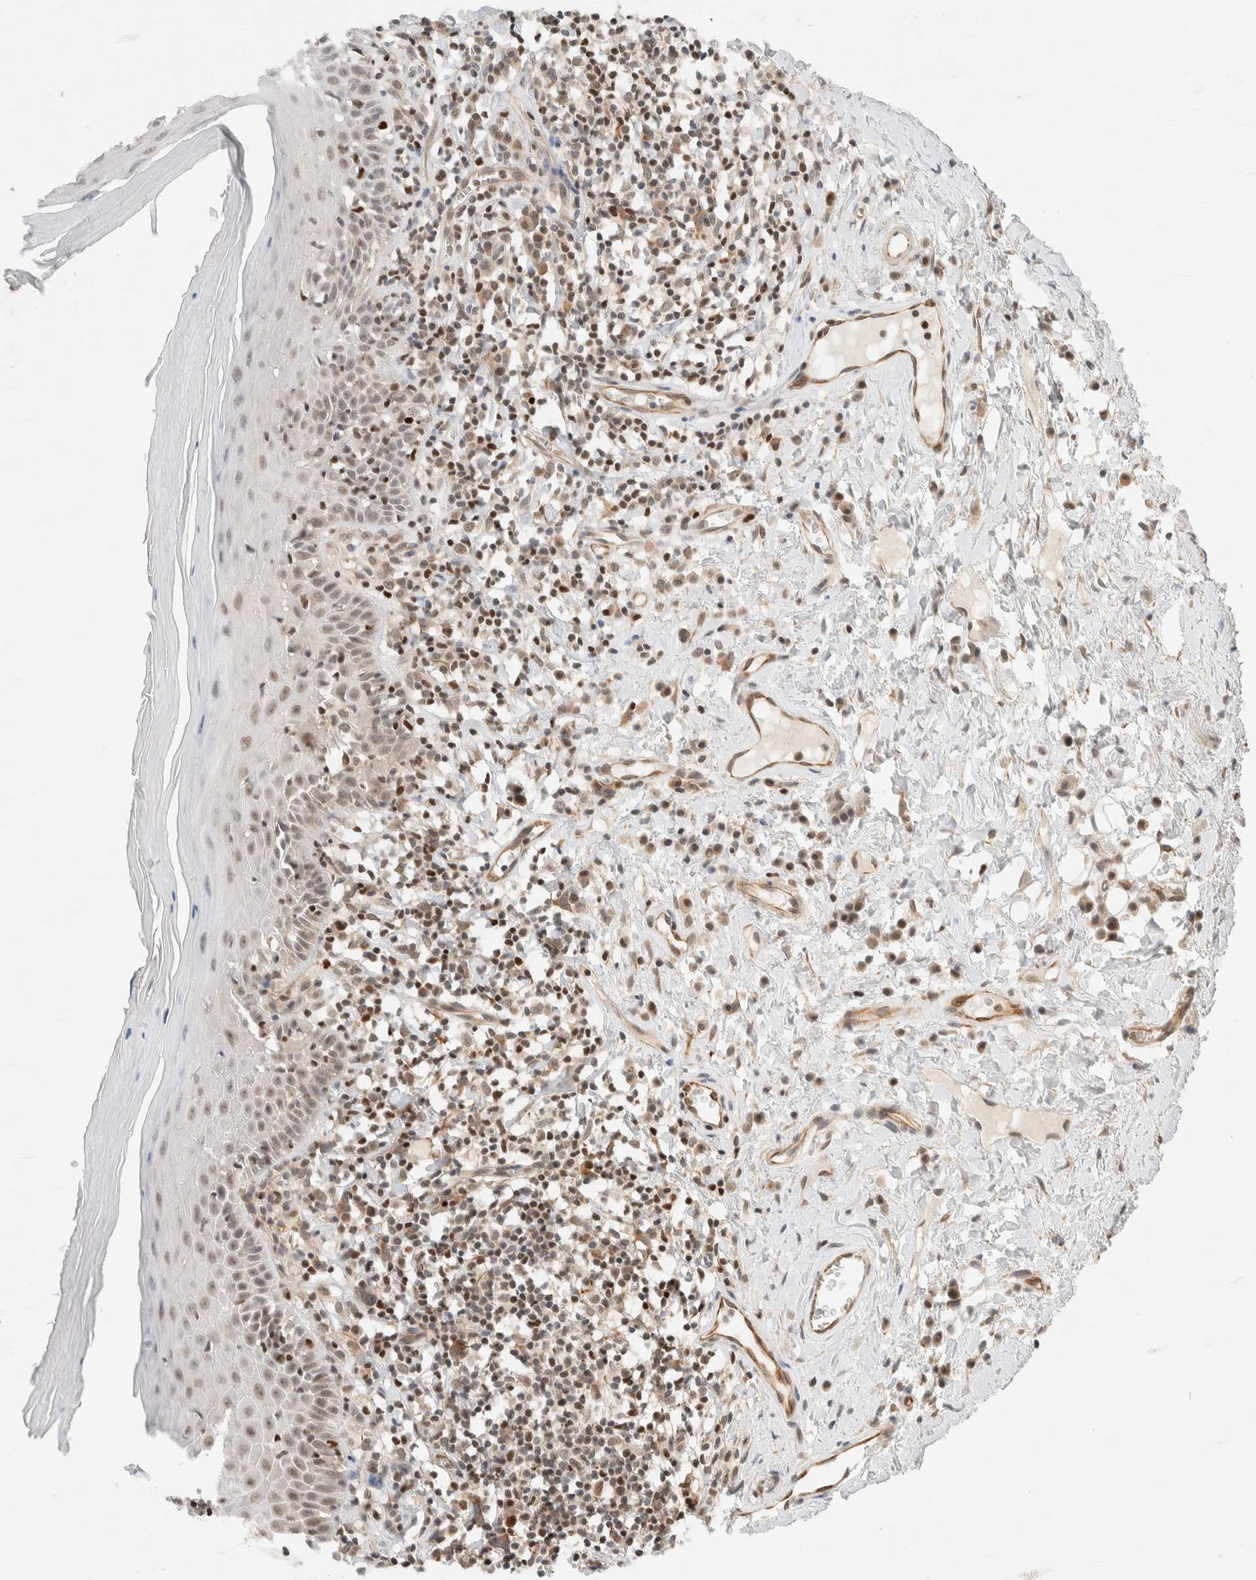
{"staining": {"intensity": "weak", "quantity": ">75%", "location": "nuclear"}, "tissue": "oral mucosa", "cell_type": "Squamous epithelial cells", "image_type": "normal", "snomed": [{"axis": "morphology", "description": "Normal tissue, NOS"}, {"axis": "topography", "description": "Oral tissue"}], "caption": "This micrograph displays immunohistochemistry (IHC) staining of normal human oral mucosa, with low weak nuclear staining in approximately >75% of squamous epithelial cells.", "gene": "C8orf76", "patient": {"sex": "male", "age": 82}}